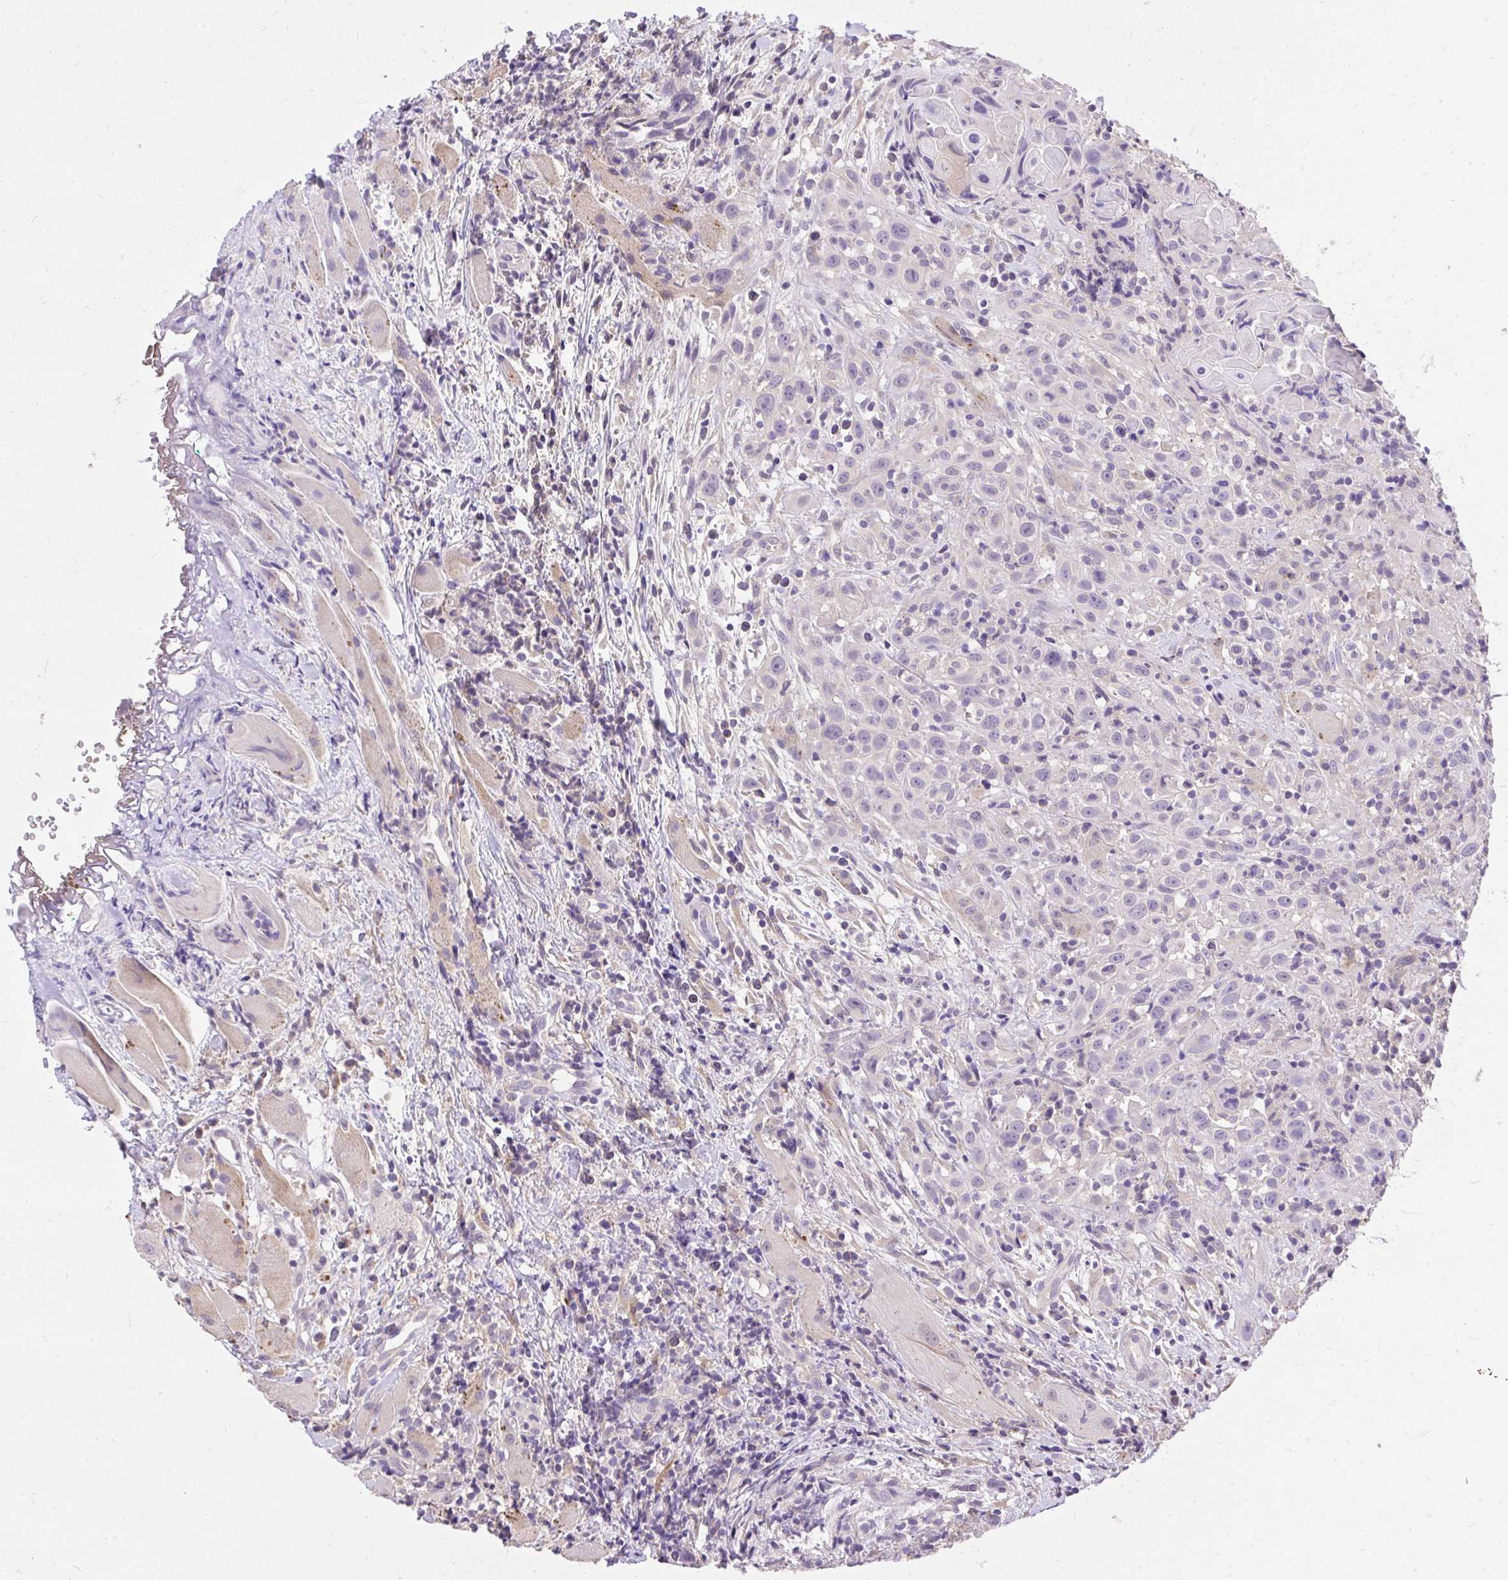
{"staining": {"intensity": "negative", "quantity": "none", "location": "none"}, "tissue": "head and neck cancer", "cell_type": "Tumor cells", "image_type": "cancer", "snomed": [{"axis": "morphology", "description": "Squamous cell carcinoma, NOS"}, {"axis": "topography", "description": "Head-Neck"}], "caption": "Protein analysis of squamous cell carcinoma (head and neck) displays no significant expression in tumor cells. (DAB immunohistochemistry (IHC) visualized using brightfield microscopy, high magnification).", "gene": "MPC2", "patient": {"sex": "female", "age": 95}}